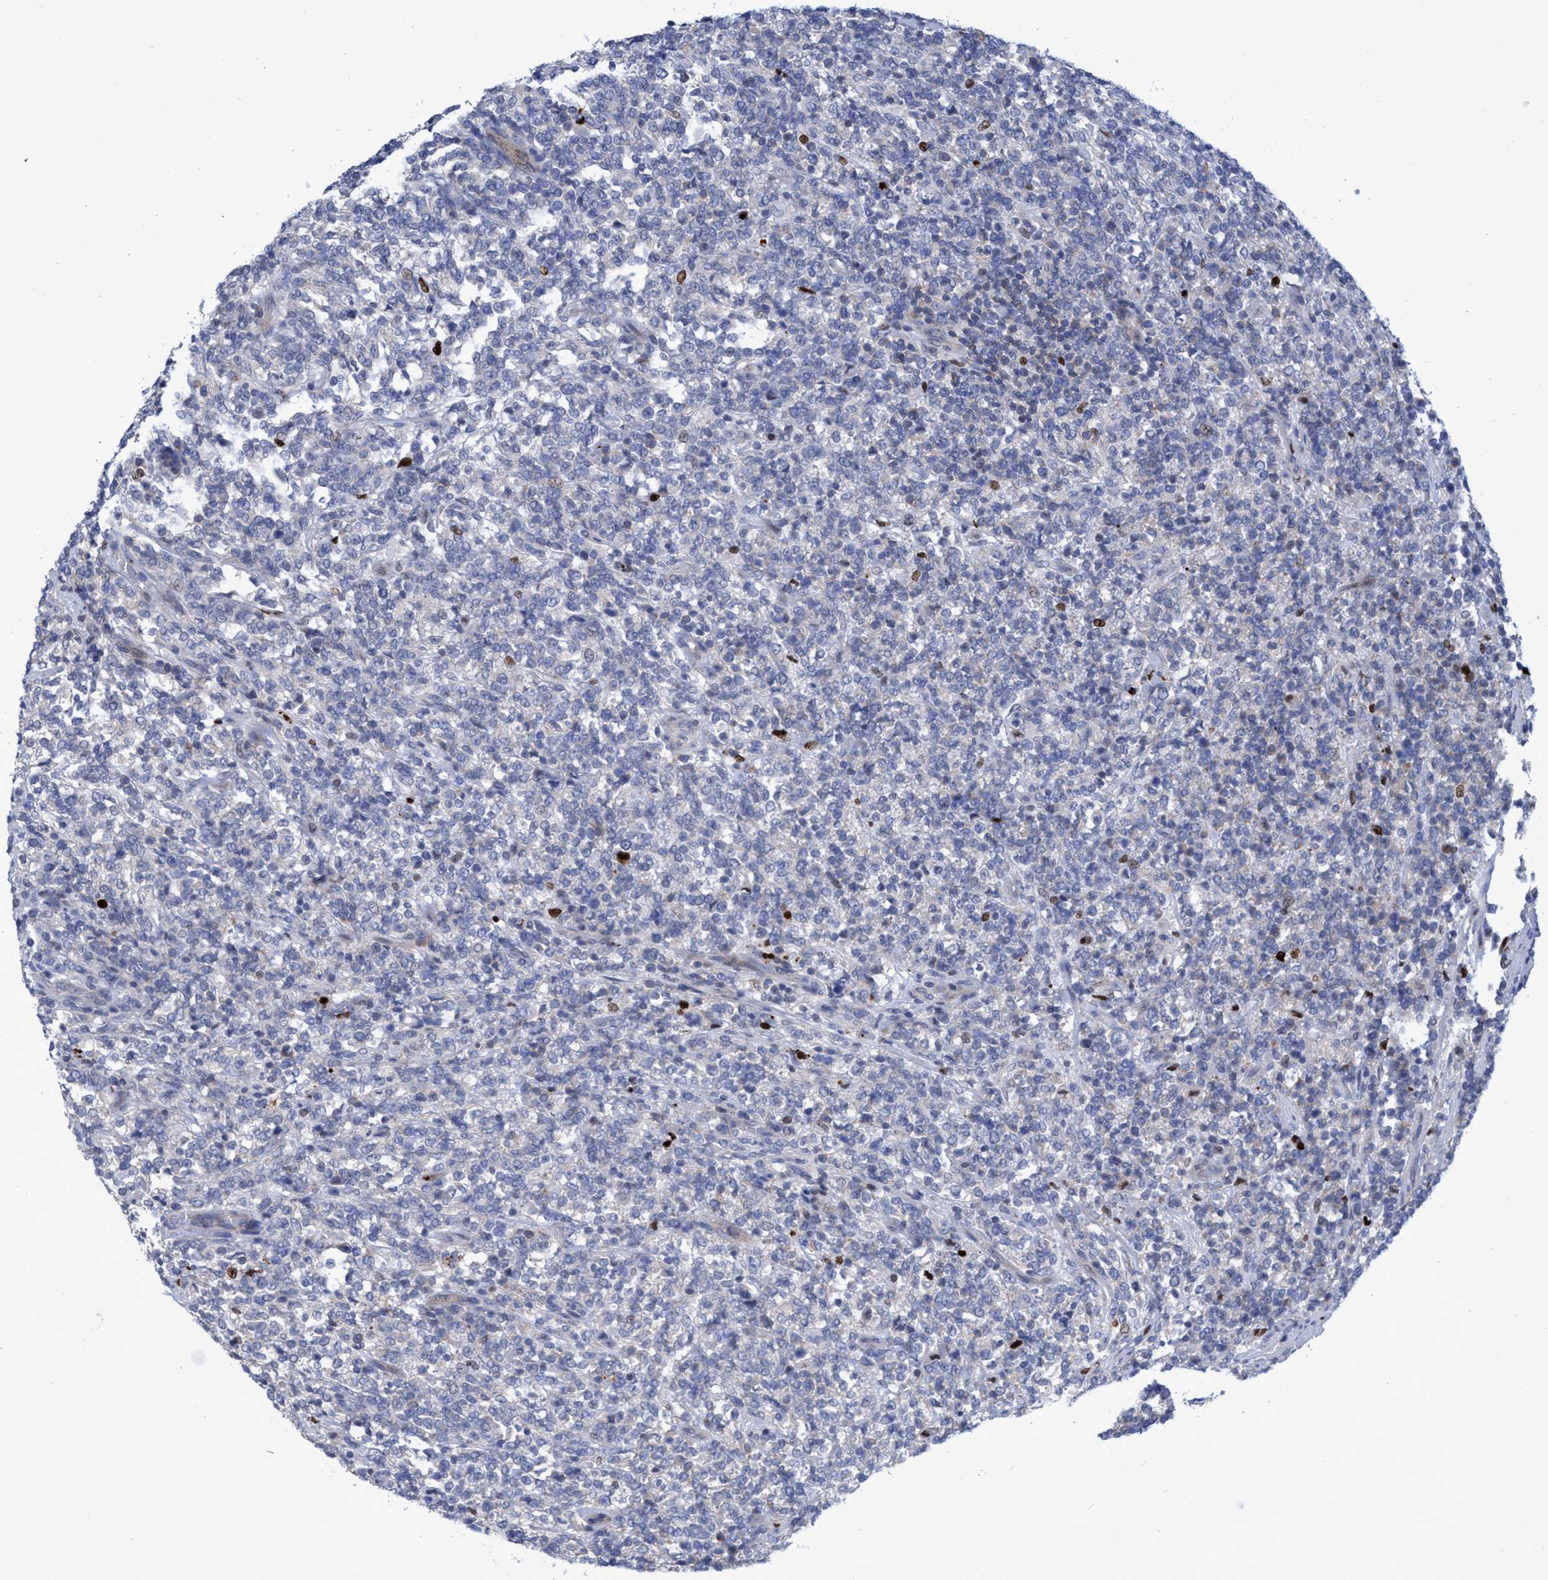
{"staining": {"intensity": "negative", "quantity": "none", "location": "none"}, "tissue": "lymphoma", "cell_type": "Tumor cells", "image_type": "cancer", "snomed": [{"axis": "morphology", "description": "Malignant lymphoma, non-Hodgkin's type, High grade"}, {"axis": "topography", "description": "Soft tissue"}], "caption": "IHC of human malignant lymphoma, non-Hodgkin's type (high-grade) reveals no expression in tumor cells.", "gene": "R3HCC1", "patient": {"sex": "male", "age": 18}}